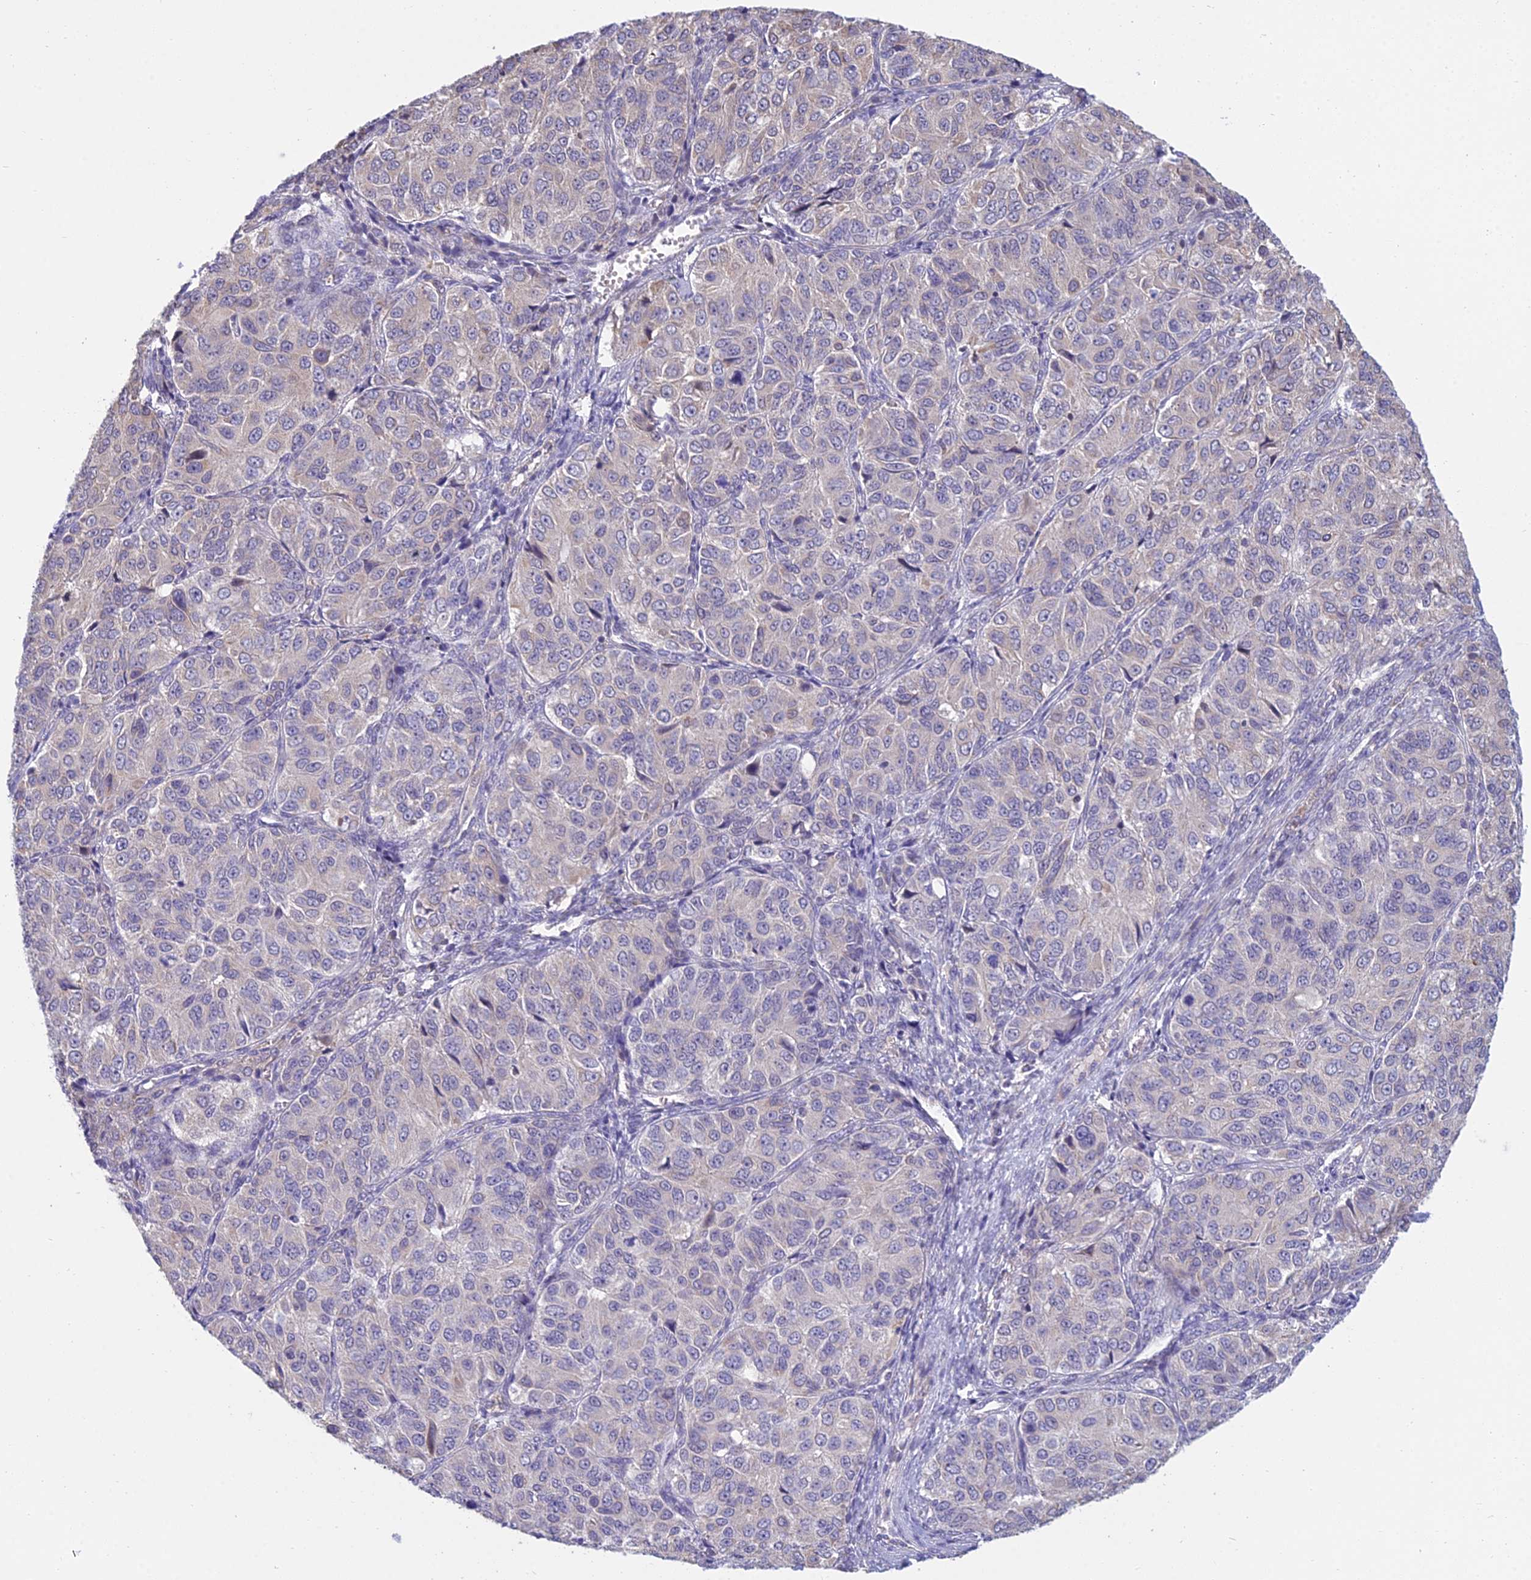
{"staining": {"intensity": "negative", "quantity": "none", "location": "none"}, "tissue": "ovarian cancer", "cell_type": "Tumor cells", "image_type": "cancer", "snomed": [{"axis": "morphology", "description": "Carcinoma, endometroid"}, {"axis": "topography", "description": "Ovary"}], "caption": "Image shows no protein staining in tumor cells of endometroid carcinoma (ovarian) tissue. (Immunohistochemistry, brightfield microscopy, high magnification).", "gene": "CFAP206", "patient": {"sex": "female", "age": 51}}